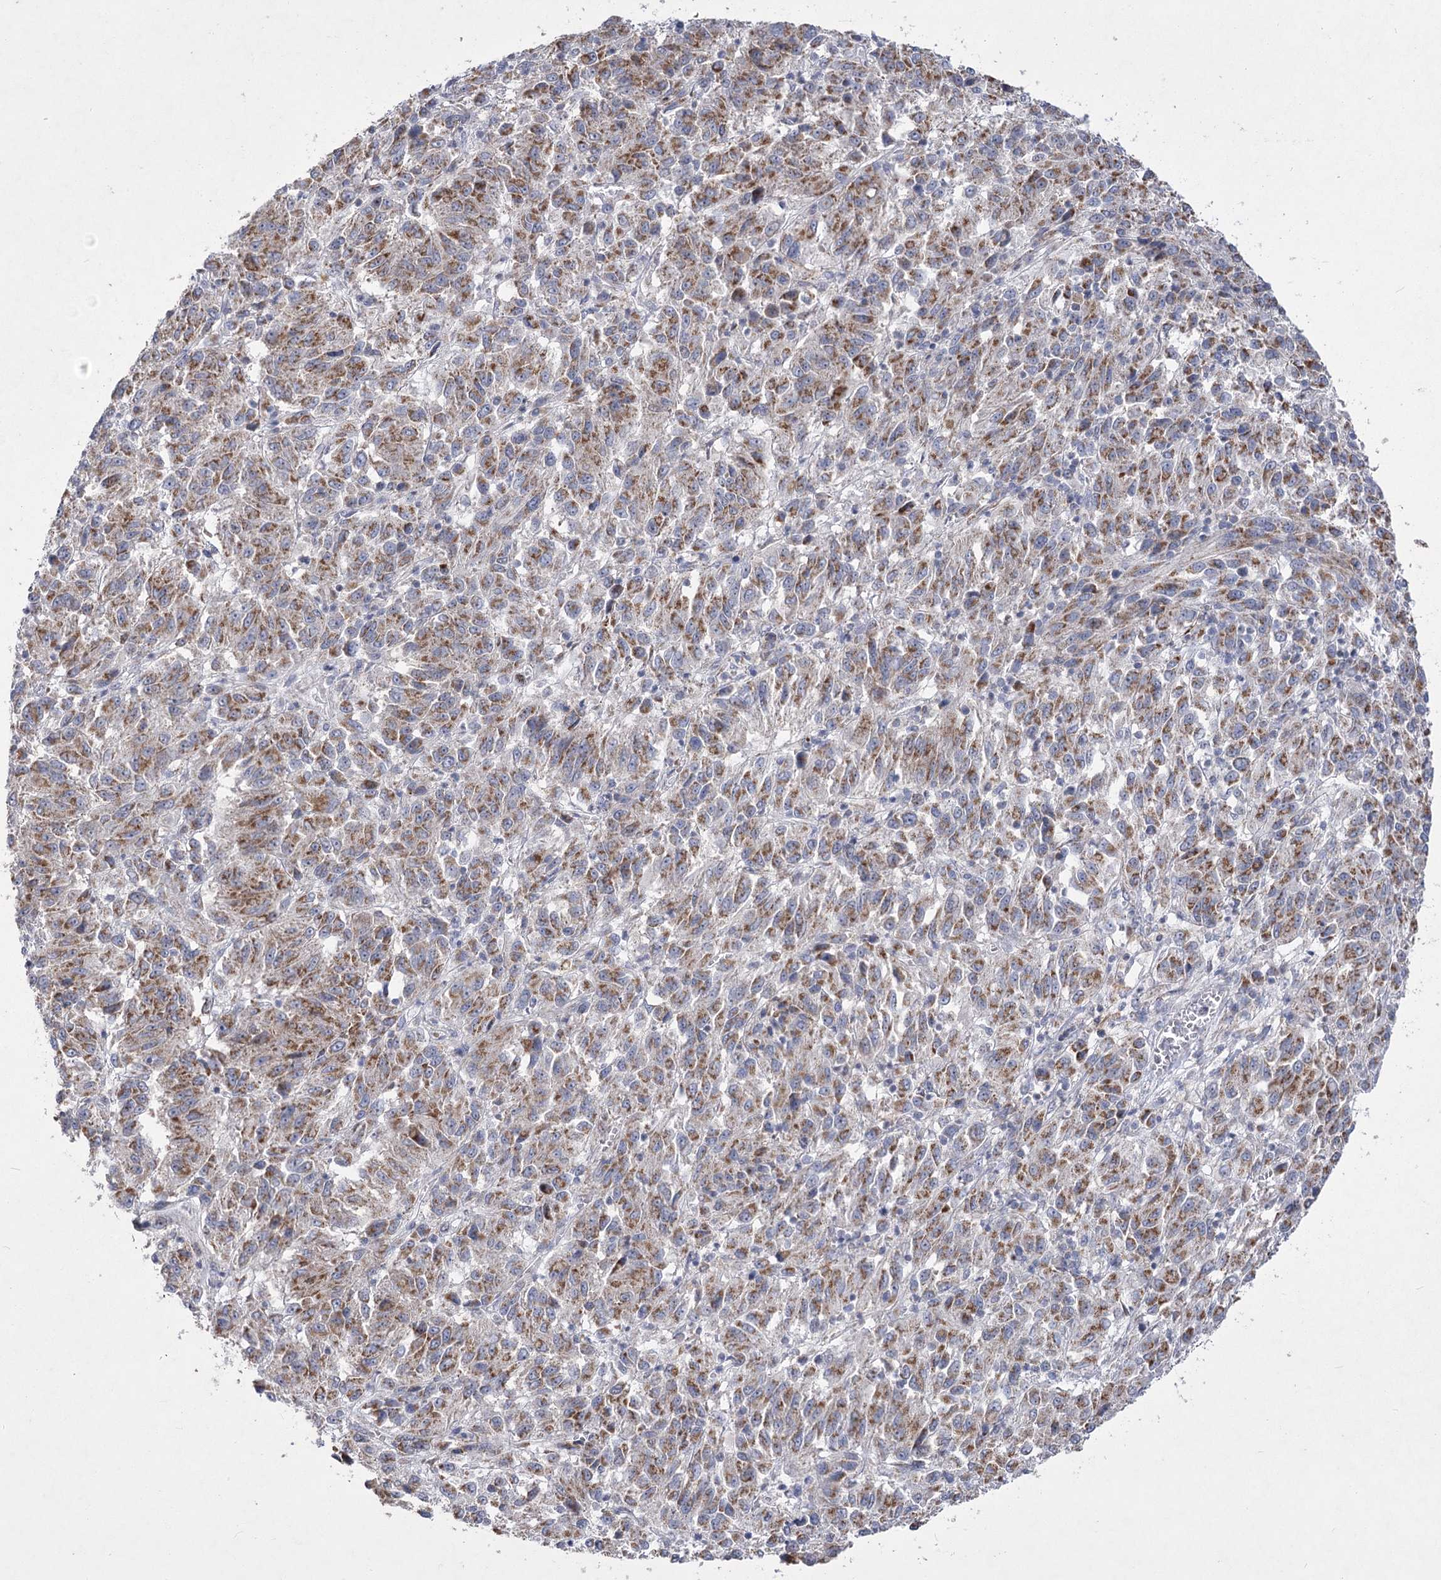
{"staining": {"intensity": "moderate", "quantity": ">75%", "location": "cytoplasmic/membranous"}, "tissue": "melanoma", "cell_type": "Tumor cells", "image_type": "cancer", "snomed": [{"axis": "morphology", "description": "Malignant melanoma, Metastatic site"}, {"axis": "topography", "description": "Lung"}], "caption": "Immunohistochemical staining of human melanoma demonstrates moderate cytoplasmic/membranous protein positivity in approximately >75% of tumor cells. Nuclei are stained in blue.", "gene": "PDHB", "patient": {"sex": "male", "age": 64}}